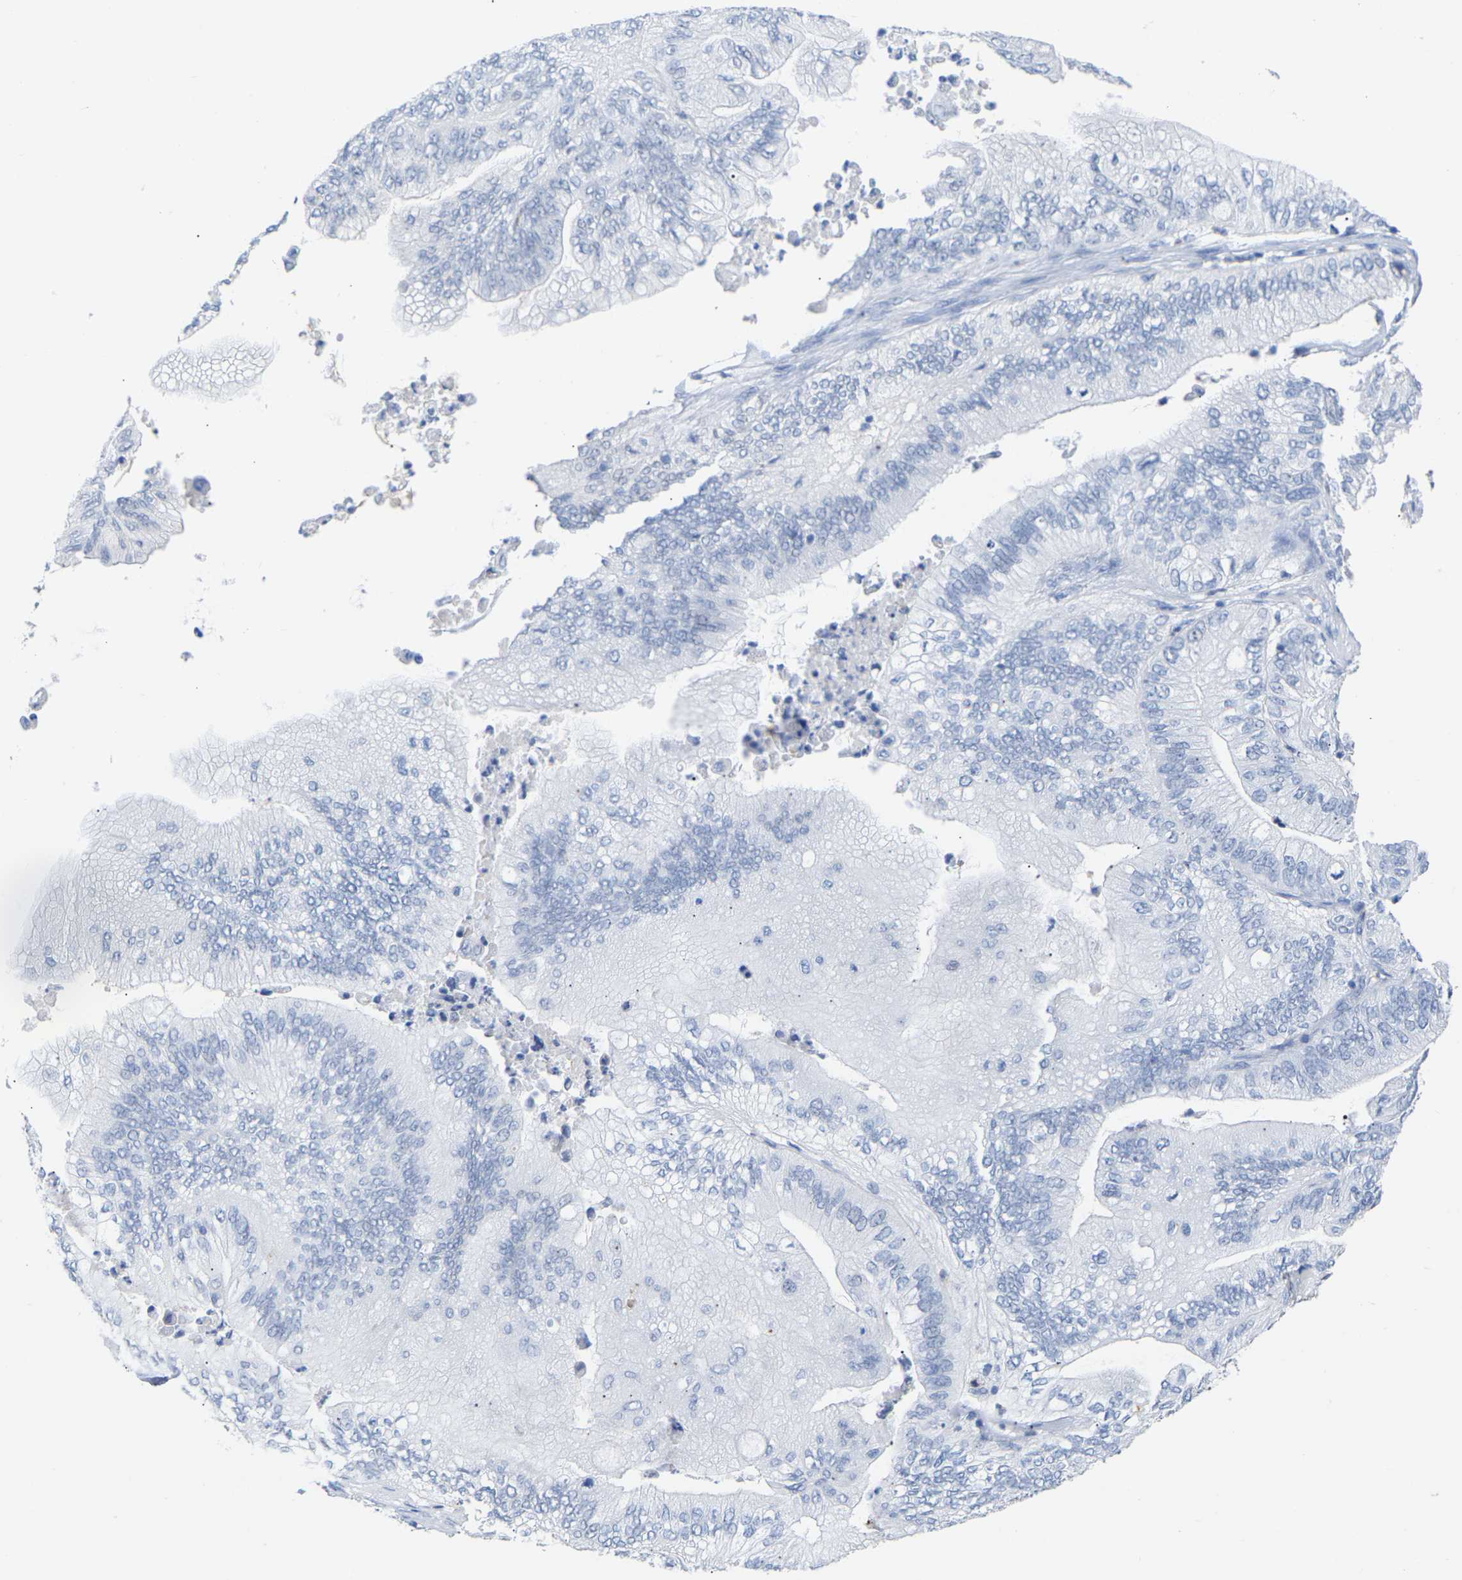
{"staining": {"intensity": "negative", "quantity": "none", "location": "none"}, "tissue": "ovarian cancer", "cell_type": "Tumor cells", "image_type": "cancer", "snomed": [{"axis": "morphology", "description": "Cystadenocarcinoma, mucinous, NOS"}, {"axis": "topography", "description": "Ovary"}], "caption": "Immunohistochemistry (IHC) of human ovarian cancer (mucinous cystadenocarcinoma) shows no expression in tumor cells.", "gene": "AMPH", "patient": {"sex": "female", "age": 61}}